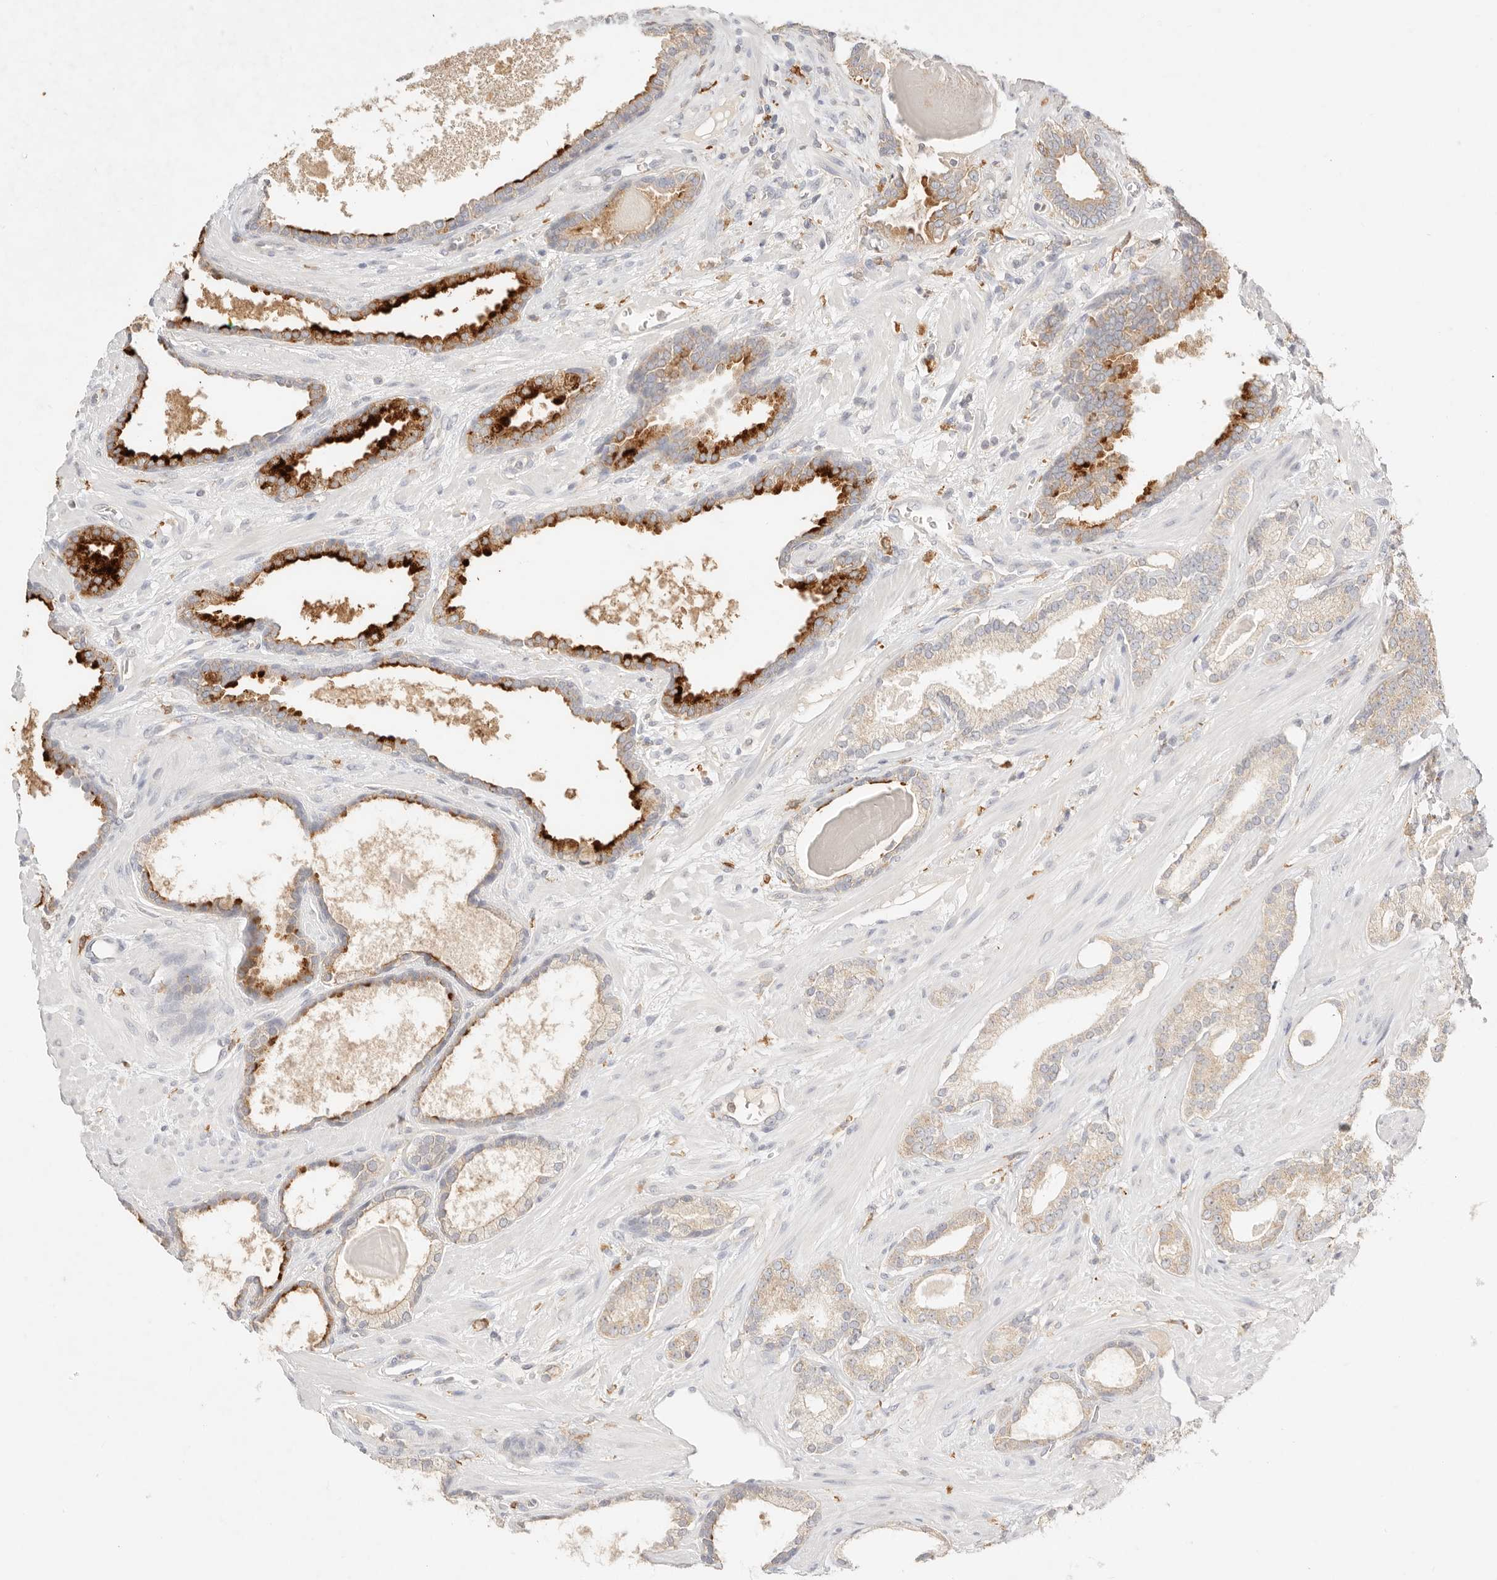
{"staining": {"intensity": "strong", "quantity": "<25%", "location": "cytoplasmic/membranous"}, "tissue": "prostate cancer", "cell_type": "Tumor cells", "image_type": "cancer", "snomed": [{"axis": "morphology", "description": "Adenocarcinoma, Low grade"}, {"axis": "topography", "description": "Prostate"}], "caption": "Prostate cancer was stained to show a protein in brown. There is medium levels of strong cytoplasmic/membranous positivity in approximately <25% of tumor cells.", "gene": "HK2", "patient": {"sex": "male", "age": 70}}